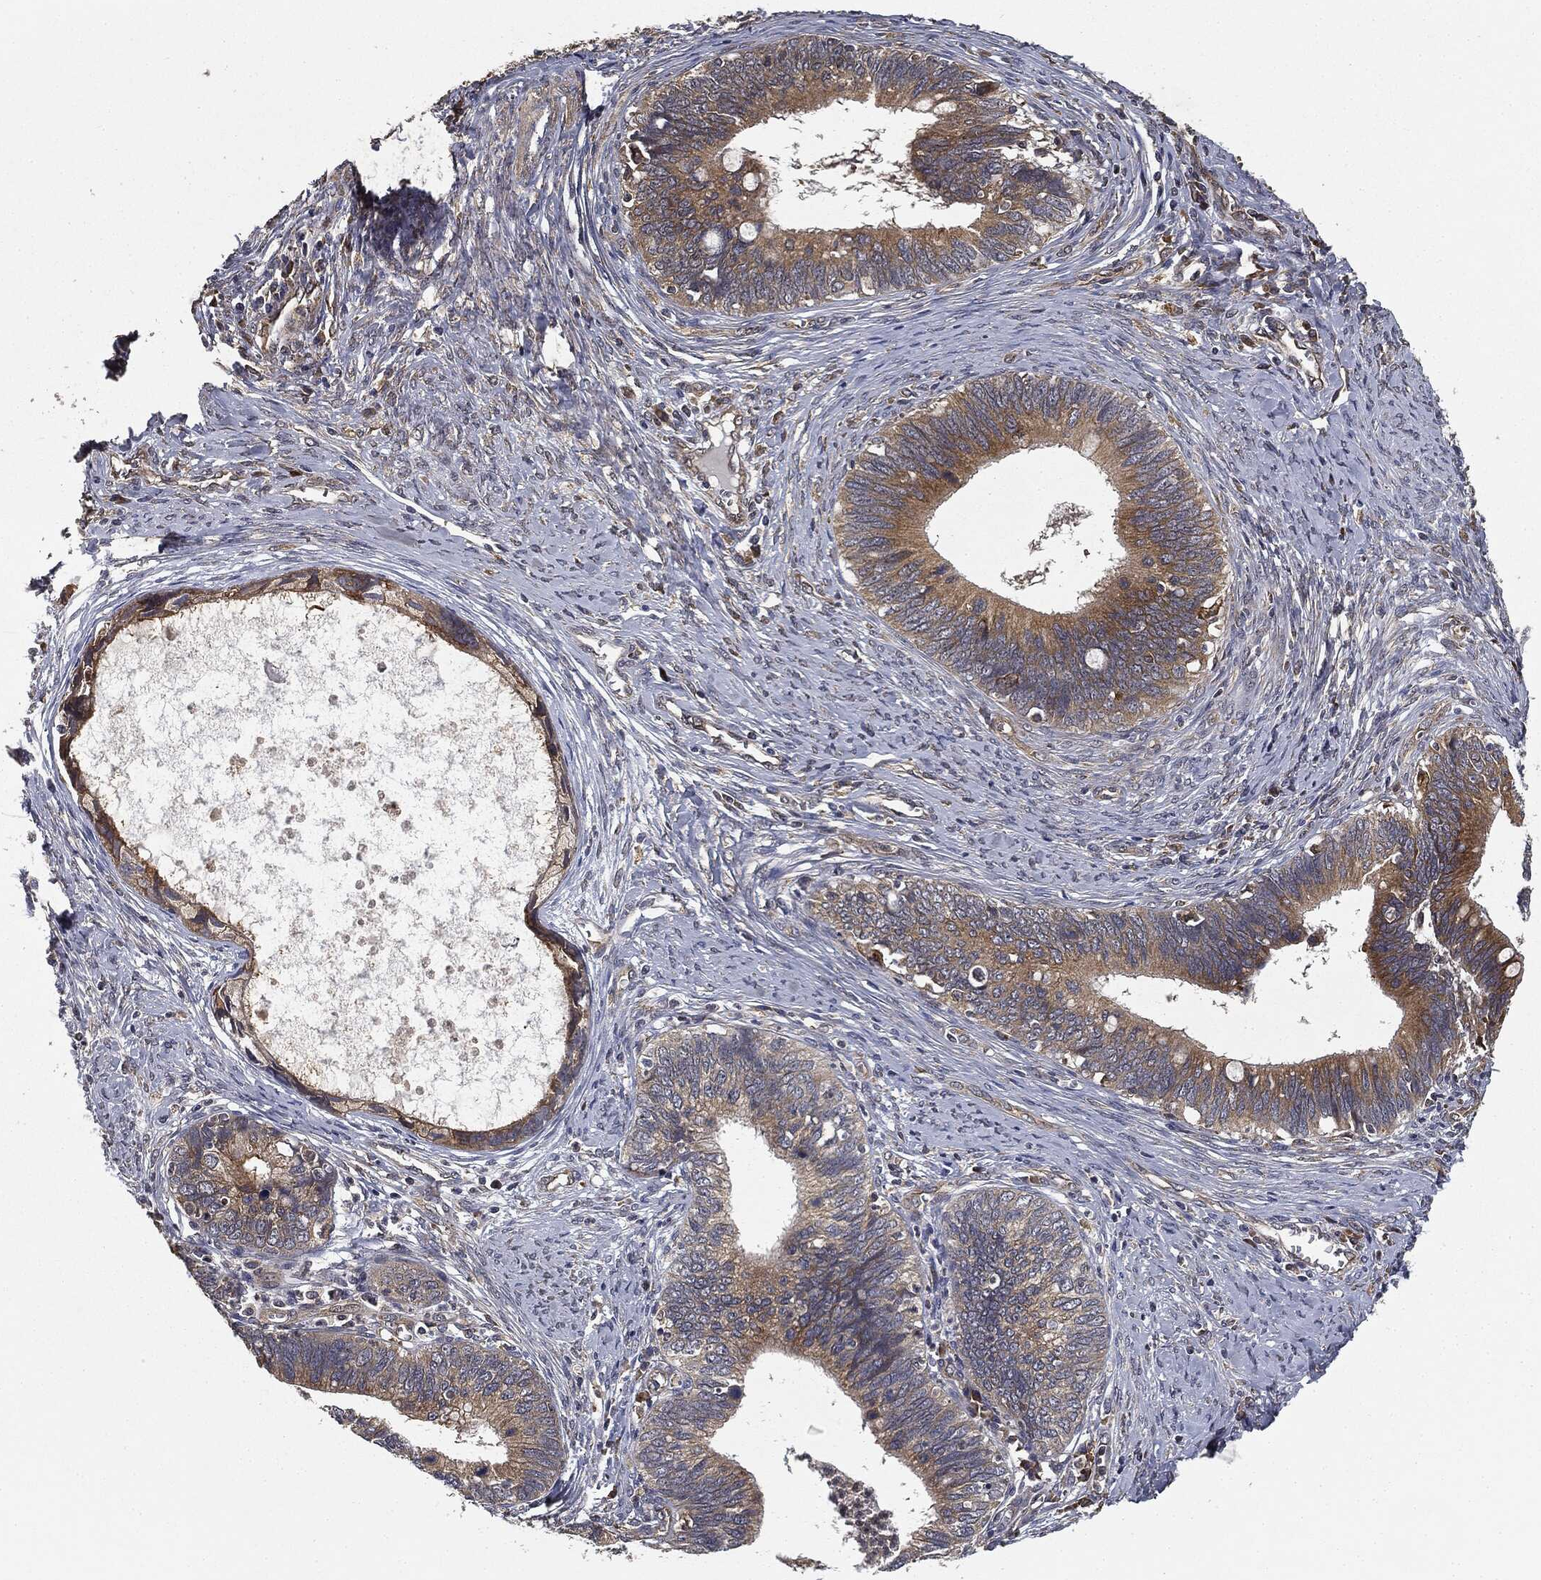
{"staining": {"intensity": "moderate", "quantity": "25%-75%", "location": "cytoplasmic/membranous"}, "tissue": "cervical cancer", "cell_type": "Tumor cells", "image_type": "cancer", "snomed": [{"axis": "morphology", "description": "Adenocarcinoma, NOS"}, {"axis": "topography", "description": "Cervix"}], "caption": "The photomicrograph demonstrates staining of cervical cancer (adenocarcinoma), revealing moderate cytoplasmic/membranous protein expression (brown color) within tumor cells. The staining was performed using DAB (3,3'-diaminobenzidine) to visualize the protein expression in brown, while the nuclei were stained in blue with hematoxylin (Magnification: 20x).", "gene": "MIER2", "patient": {"sex": "female", "age": 42}}